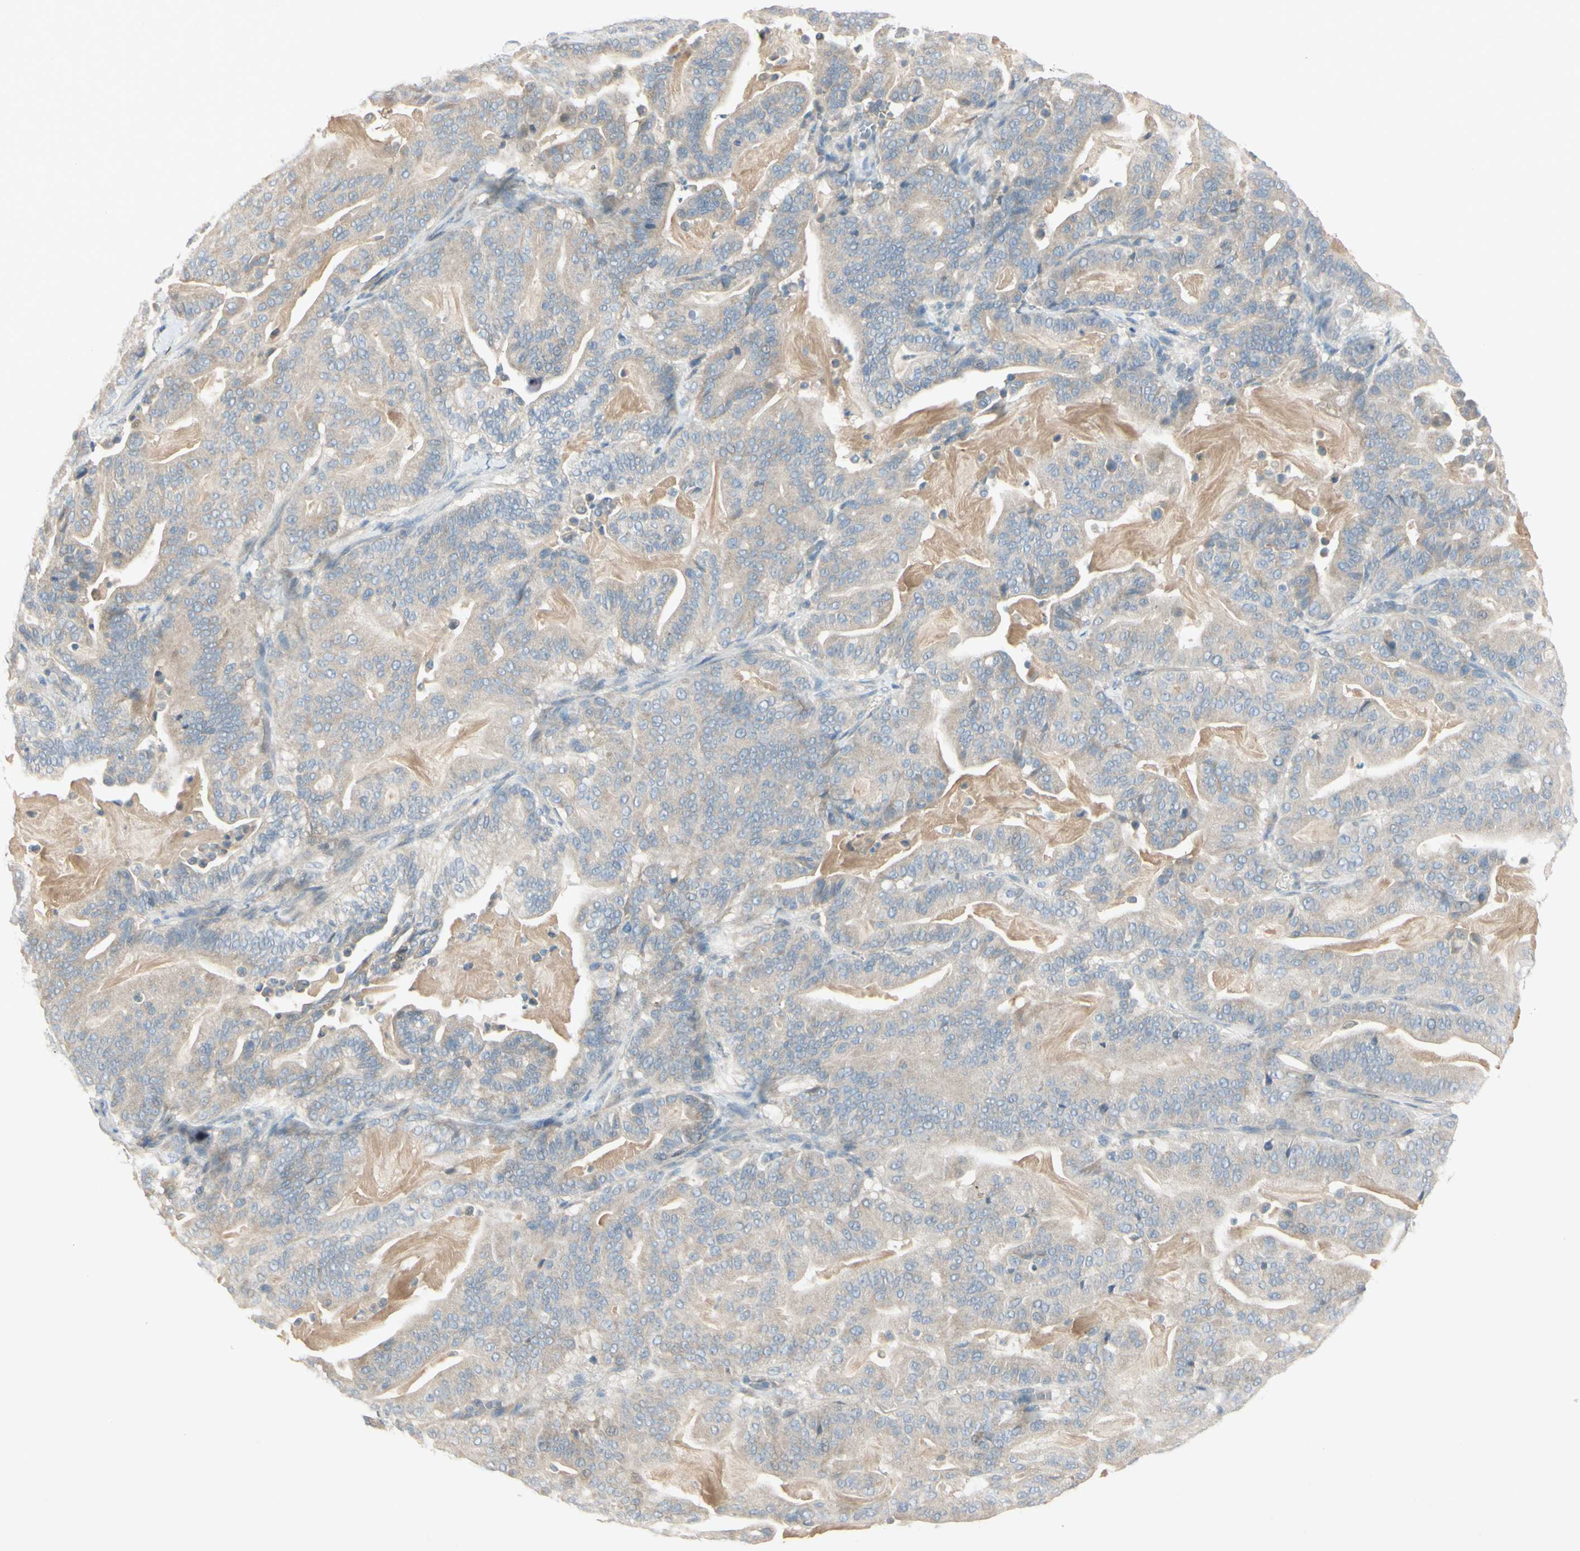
{"staining": {"intensity": "weak", "quantity": "<25%", "location": "cytoplasmic/membranous"}, "tissue": "pancreatic cancer", "cell_type": "Tumor cells", "image_type": "cancer", "snomed": [{"axis": "morphology", "description": "Adenocarcinoma, NOS"}, {"axis": "topography", "description": "Pancreas"}], "caption": "IHC micrograph of human pancreatic cancer (adenocarcinoma) stained for a protein (brown), which displays no positivity in tumor cells.", "gene": "AATK", "patient": {"sex": "male", "age": 63}}